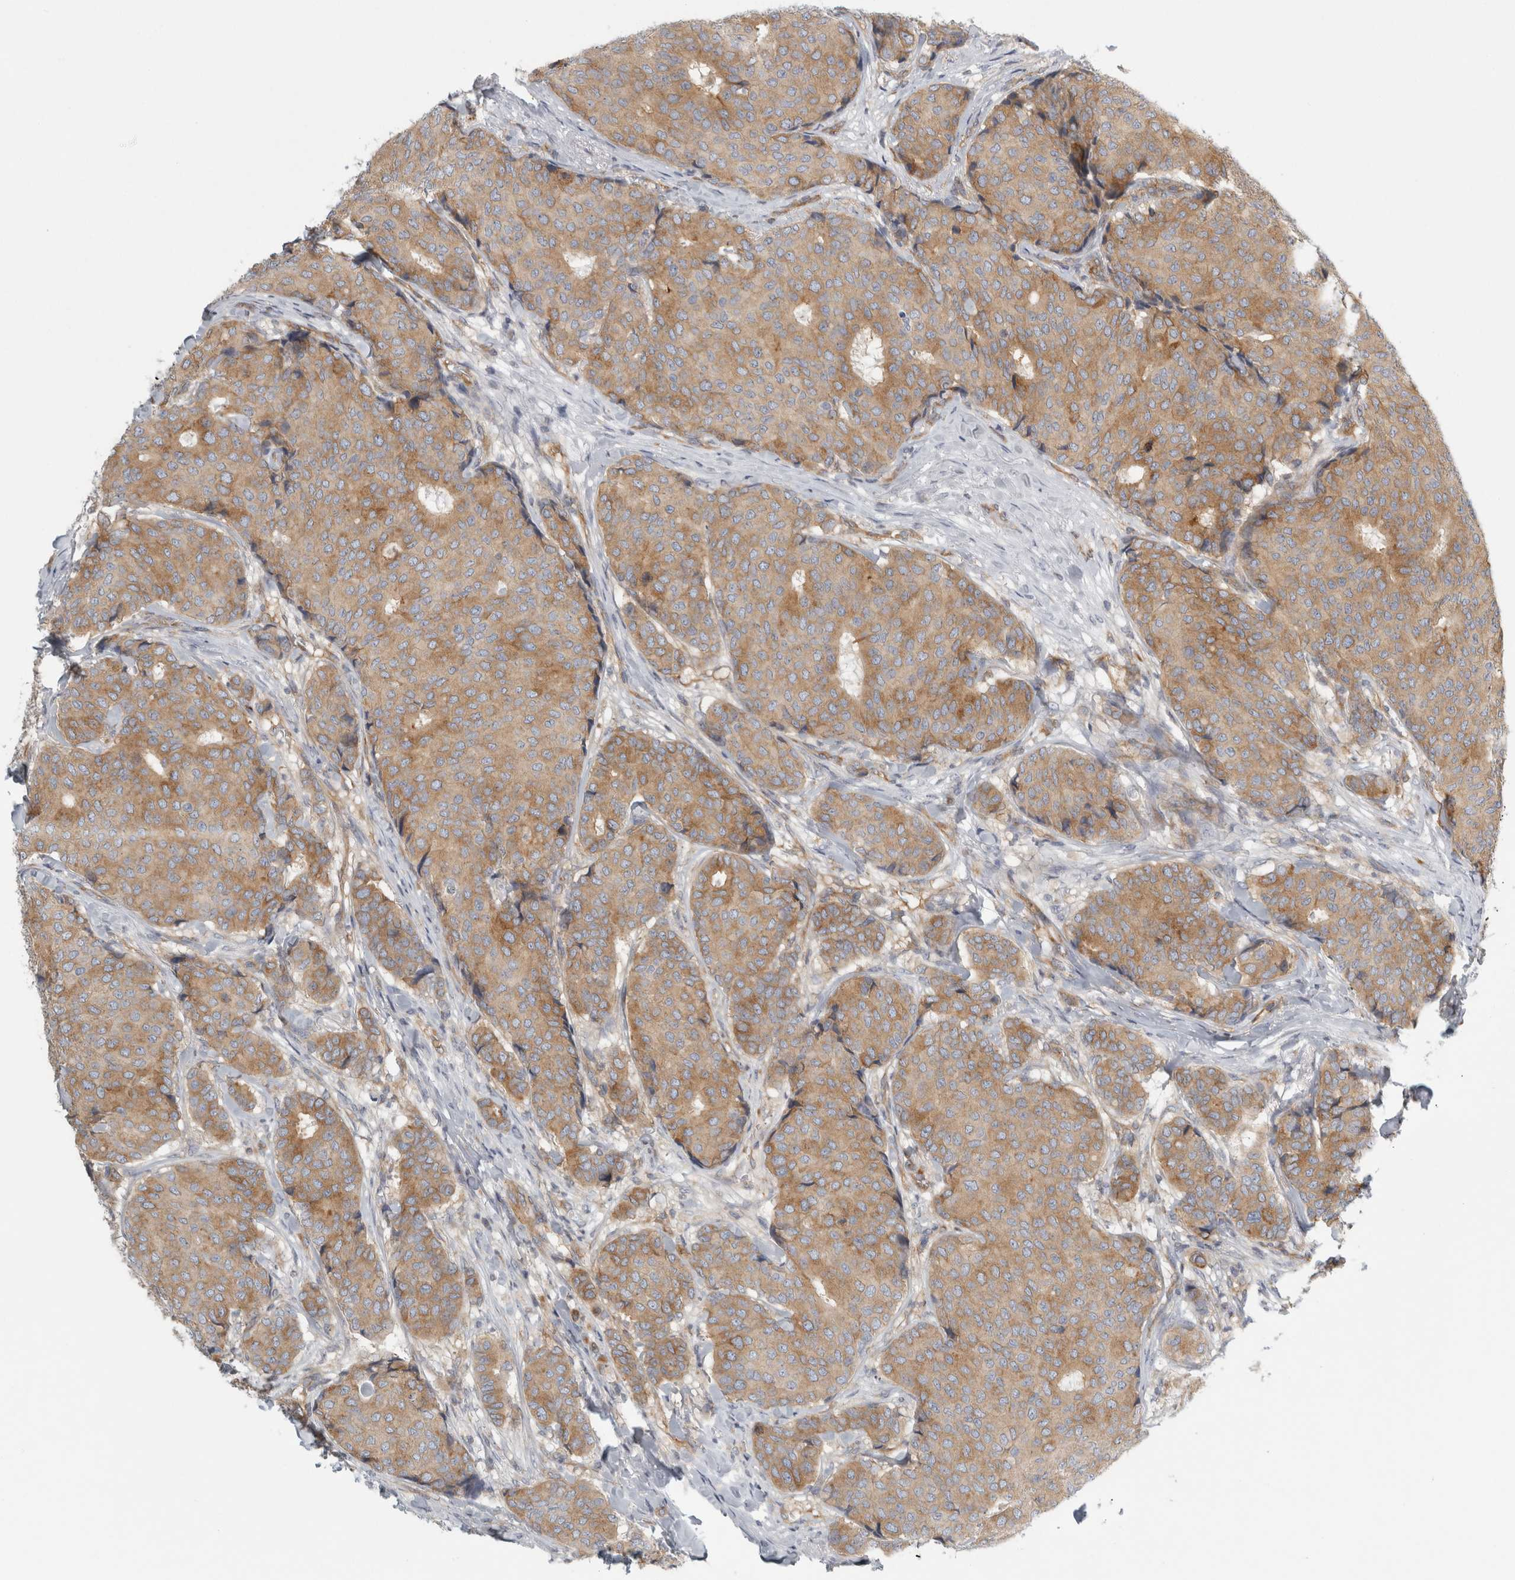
{"staining": {"intensity": "moderate", "quantity": ">75%", "location": "cytoplasmic/membranous"}, "tissue": "breast cancer", "cell_type": "Tumor cells", "image_type": "cancer", "snomed": [{"axis": "morphology", "description": "Duct carcinoma"}, {"axis": "topography", "description": "Breast"}], "caption": "There is medium levels of moderate cytoplasmic/membranous positivity in tumor cells of breast cancer (invasive ductal carcinoma), as demonstrated by immunohistochemical staining (brown color).", "gene": "PEX6", "patient": {"sex": "female", "age": 75}}